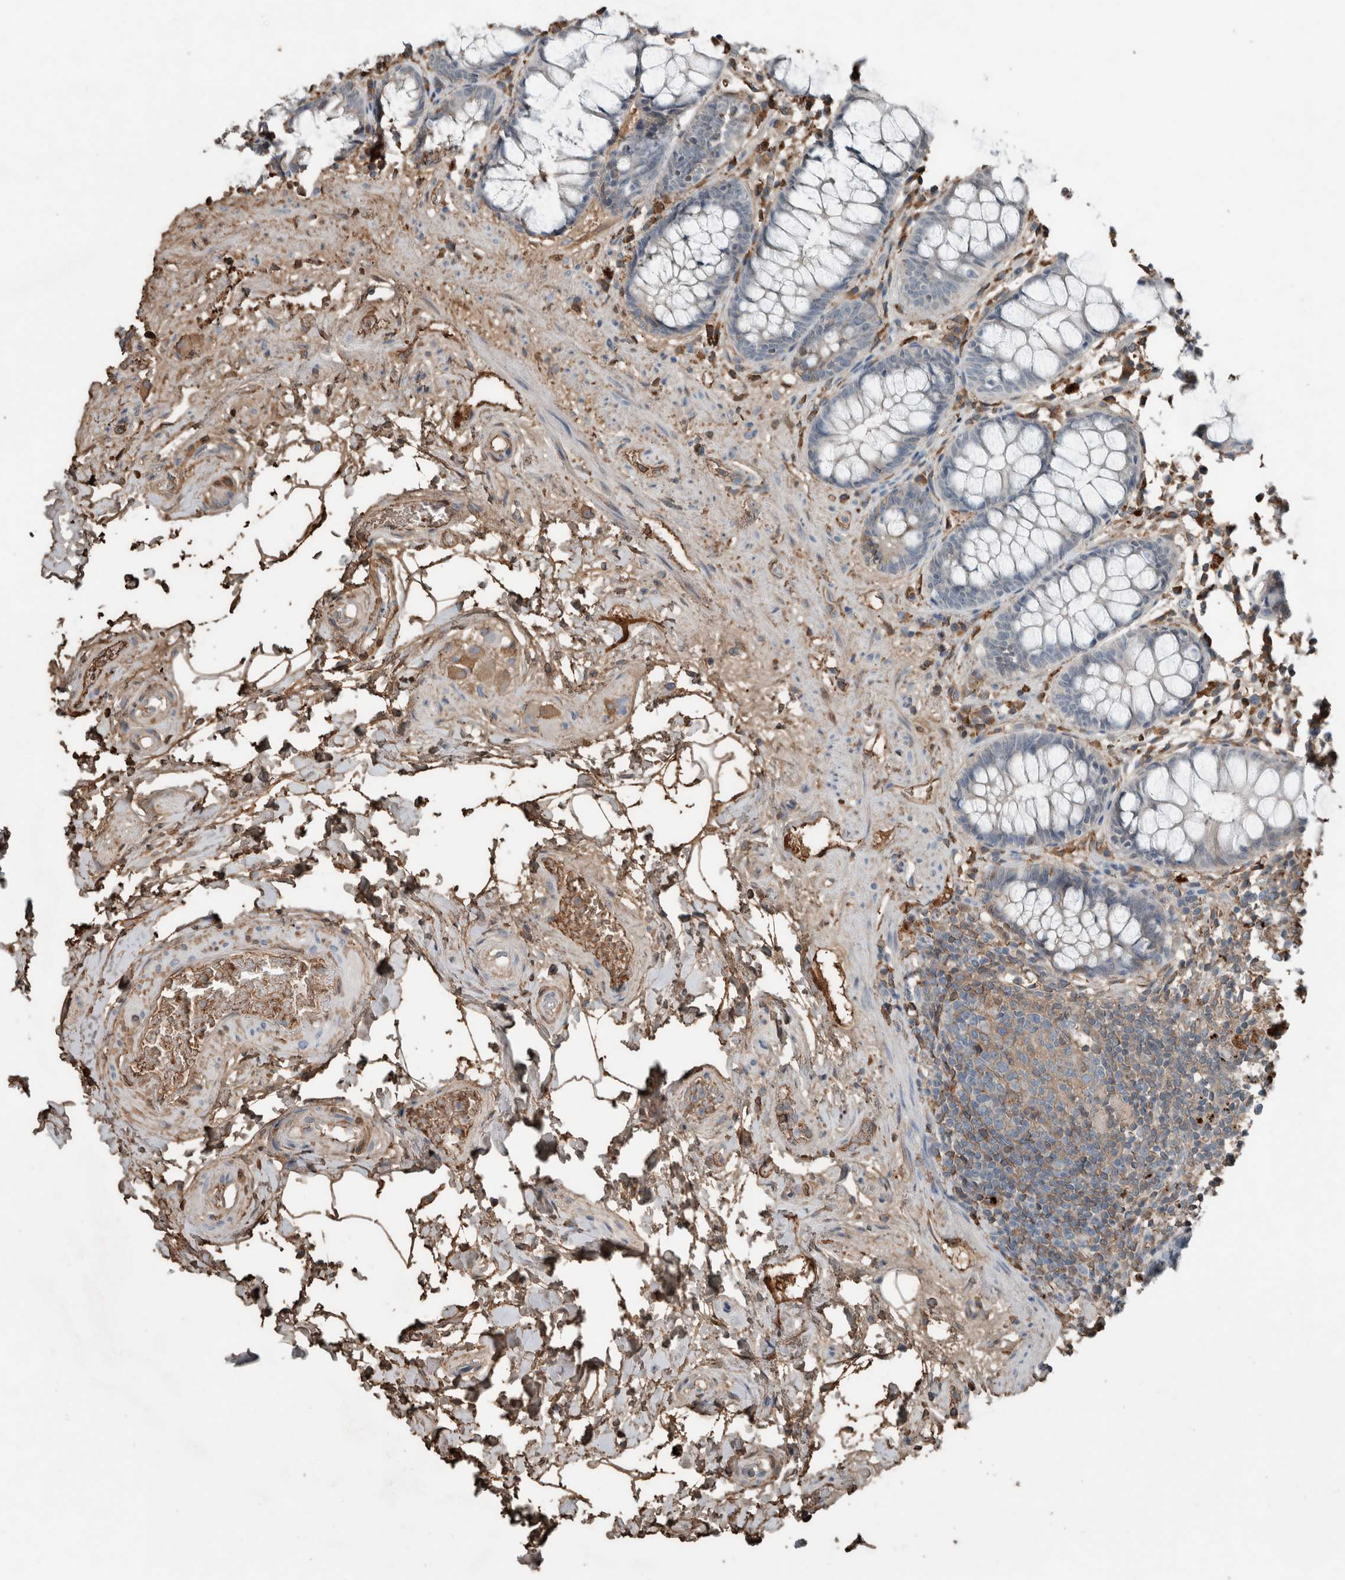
{"staining": {"intensity": "weak", "quantity": "25%-75%", "location": "cytoplasmic/membranous"}, "tissue": "rectum", "cell_type": "Glandular cells", "image_type": "normal", "snomed": [{"axis": "morphology", "description": "Normal tissue, NOS"}, {"axis": "topography", "description": "Rectum"}], "caption": "Immunohistochemical staining of benign rectum shows 25%-75% levels of weak cytoplasmic/membranous protein expression in about 25%-75% of glandular cells. (brown staining indicates protein expression, while blue staining denotes nuclei).", "gene": "USP34", "patient": {"sex": "male", "age": 64}}